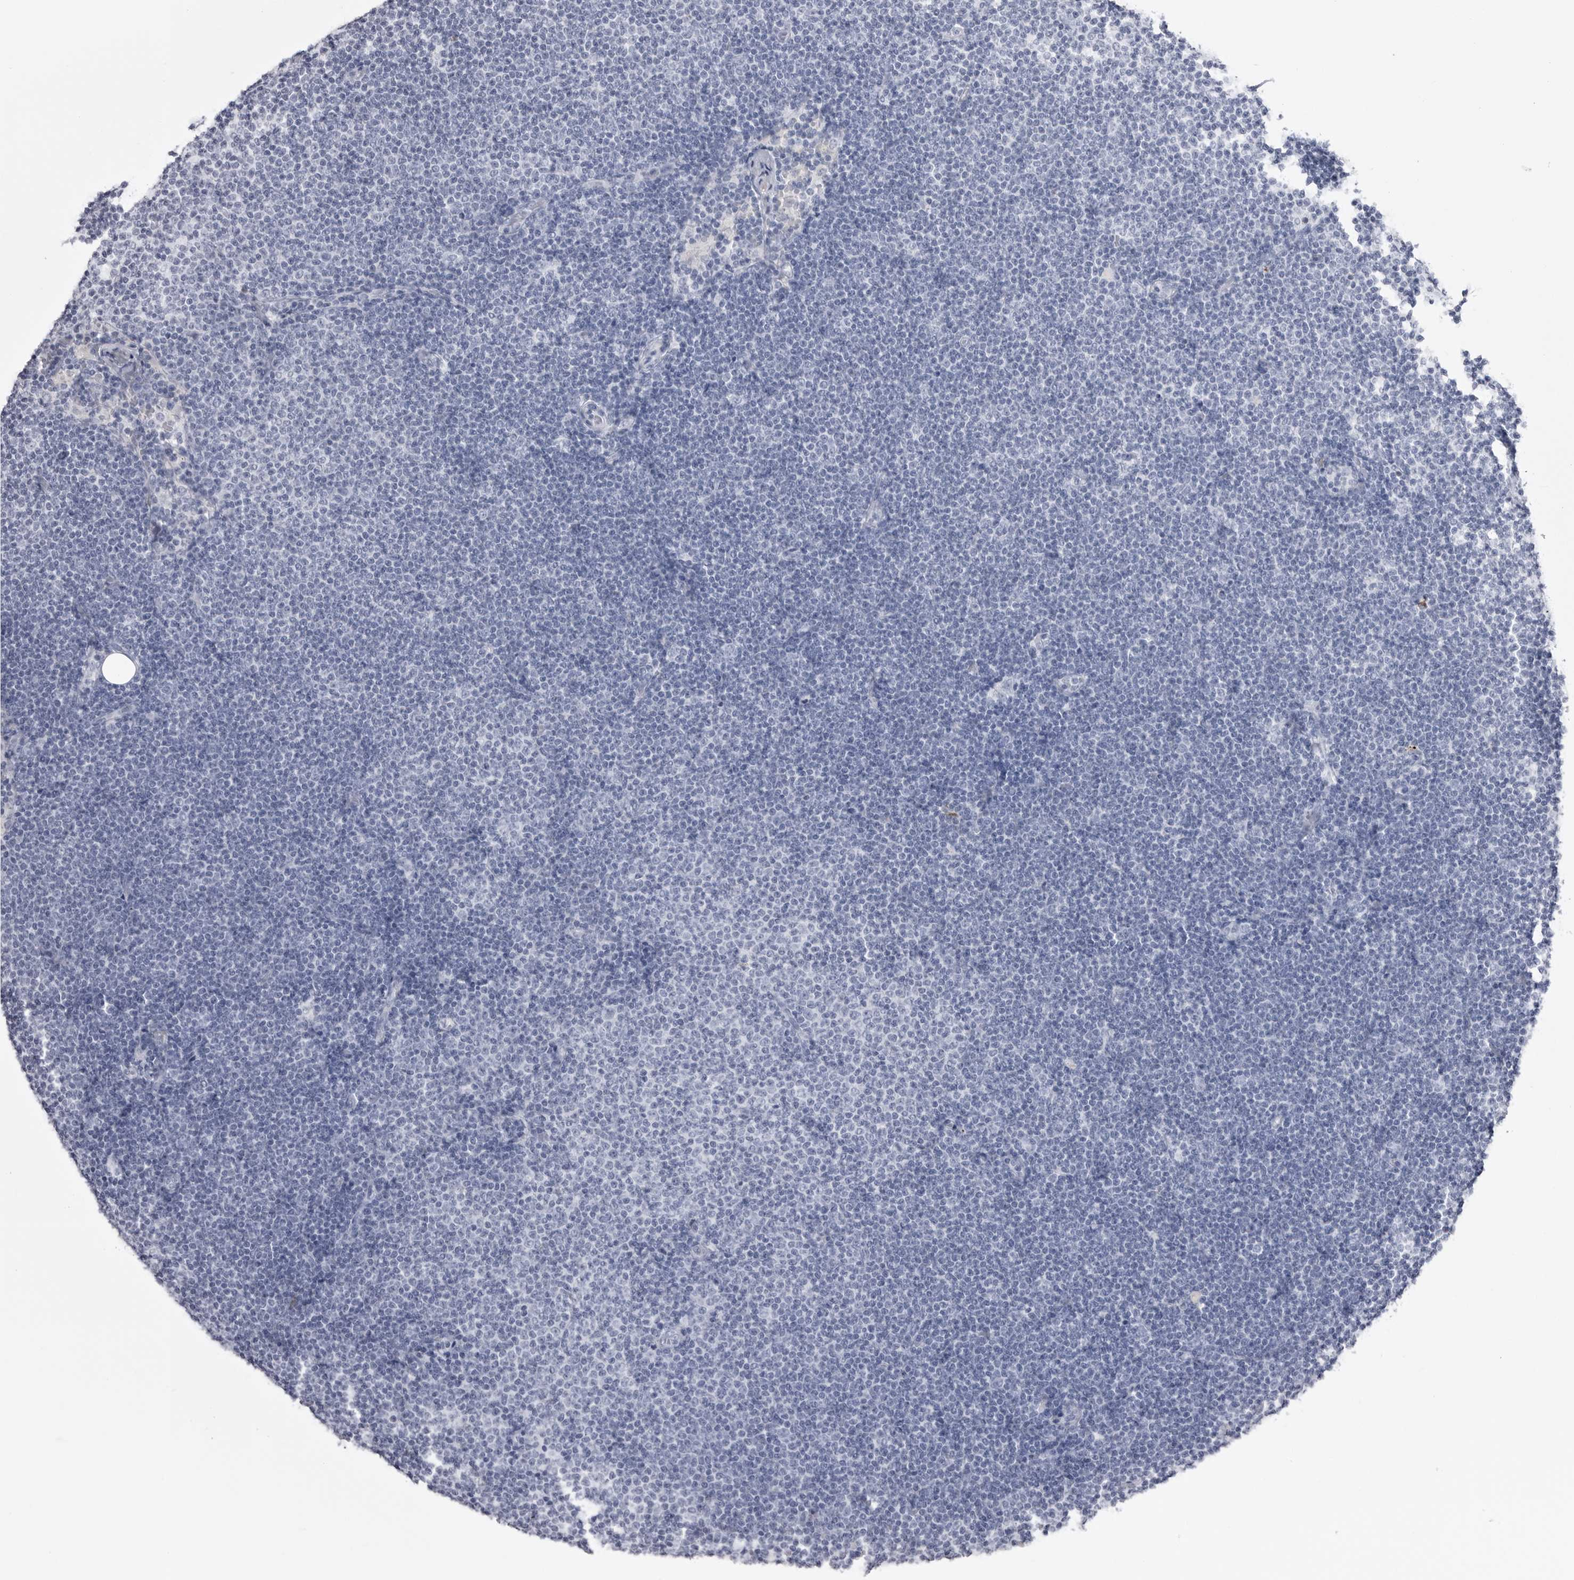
{"staining": {"intensity": "negative", "quantity": "none", "location": "none"}, "tissue": "lymphoma", "cell_type": "Tumor cells", "image_type": "cancer", "snomed": [{"axis": "morphology", "description": "Malignant lymphoma, non-Hodgkin's type, Low grade"}, {"axis": "topography", "description": "Lymph node"}], "caption": "Human lymphoma stained for a protein using immunohistochemistry exhibits no staining in tumor cells.", "gene": "COL26A1", "patient": {"sex": "female", "age": 53}}